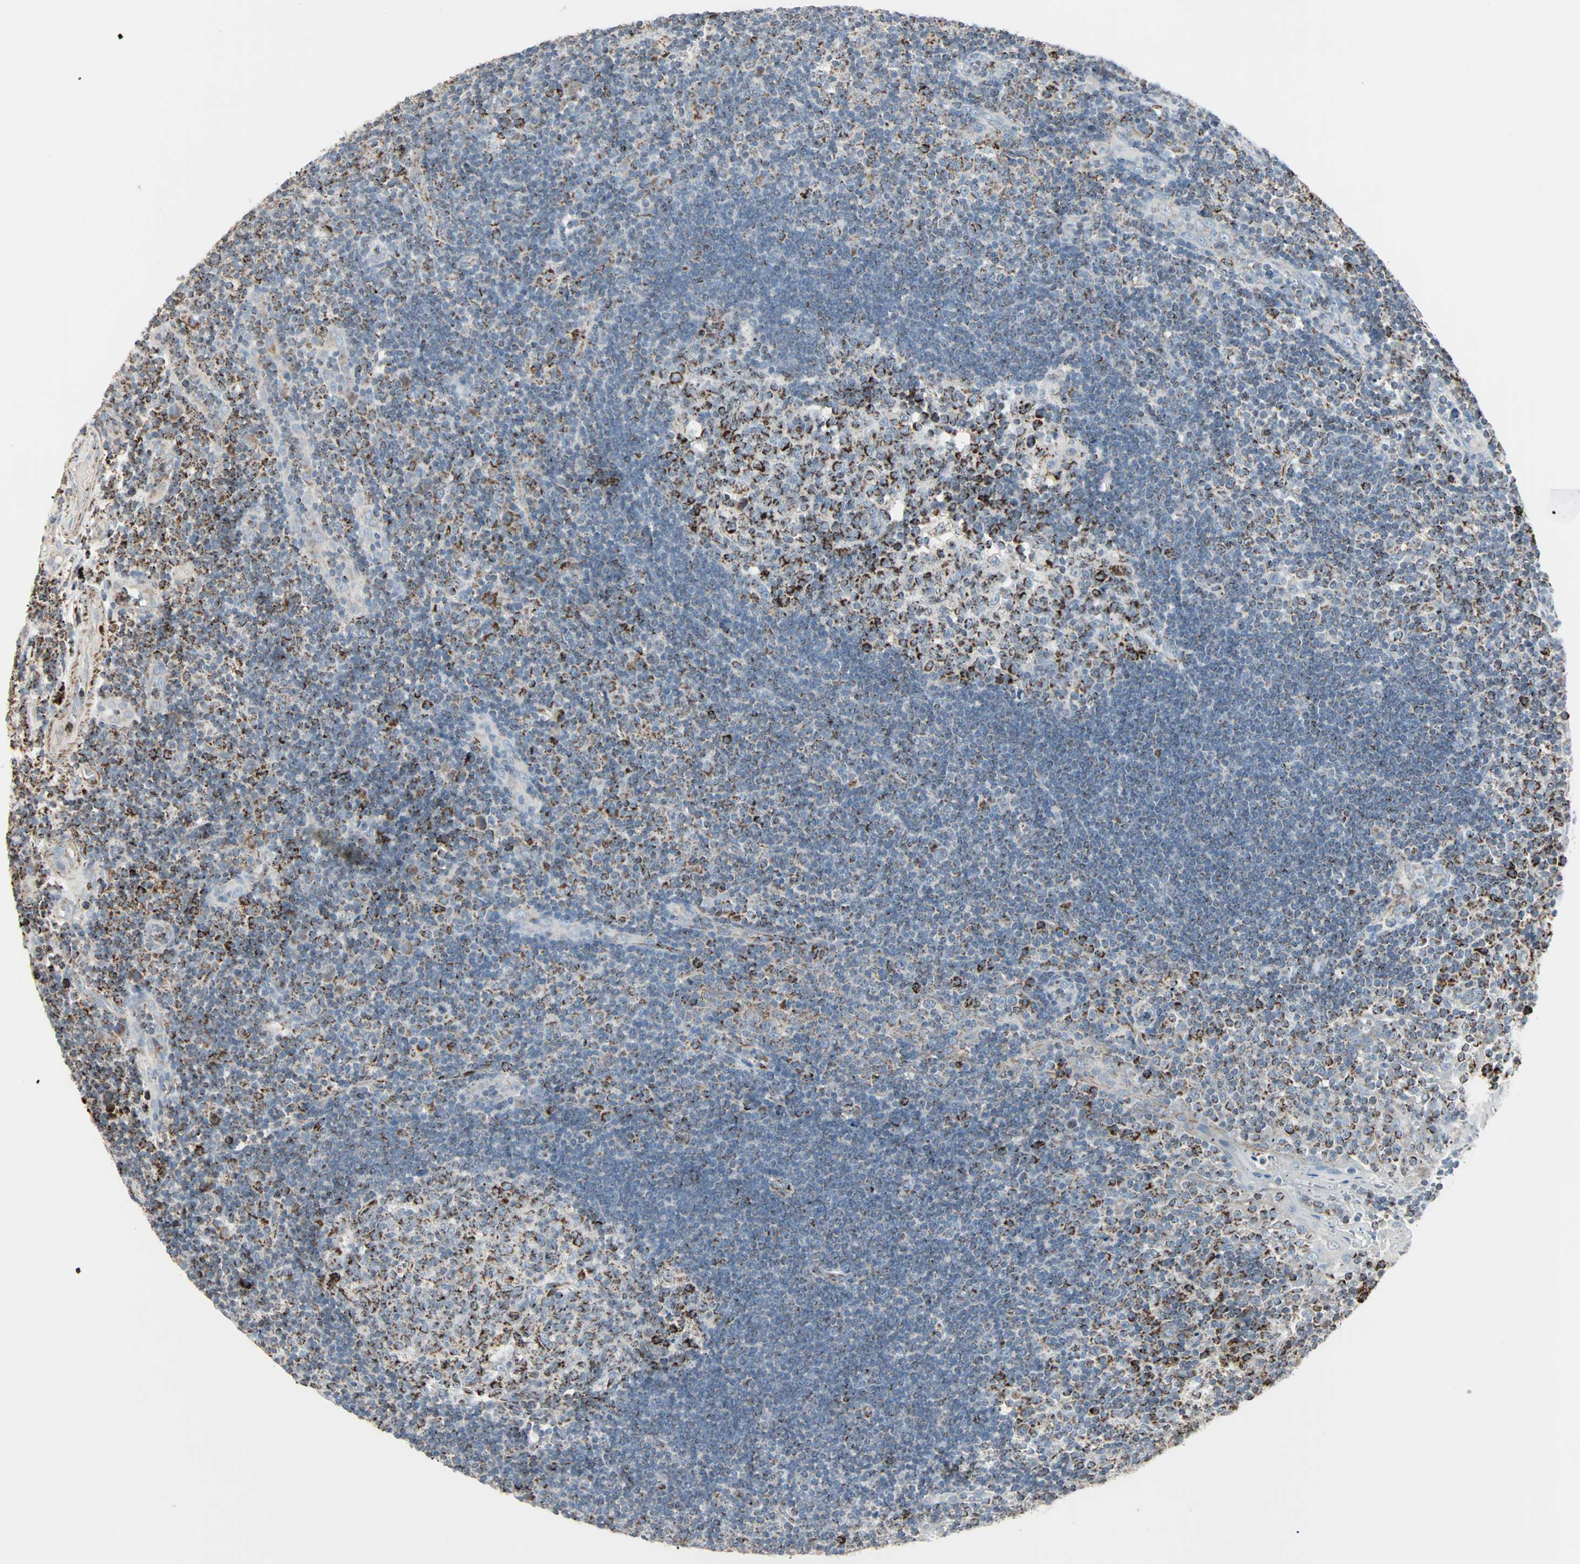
{"staining": {"intensity": "strong", "quantity": ">75%", "location": "cytoplasmic/membranous"}, "tissue": "tonsil", "cell_type": "Germinal center cells", "image_type": "normal", "snomed": [{"axis": "morphology", "description": "Normal tissue, NOS"}, {"axis": "topography", "description": "Tonsil"}], "caption": "Immunohistochemical staining of normal tonsil shows >75% levels of strong cytoplasmic/membranous protein staining in approximately >75% of germinal center cells. The staining was performed using DAB to visualize the protein expression in brown, while the nuclei were stained in blue with hematoxylin (Magnification: 20x).", "gene": "IDH2", "patient": {"sex": "female", "age": 40}}